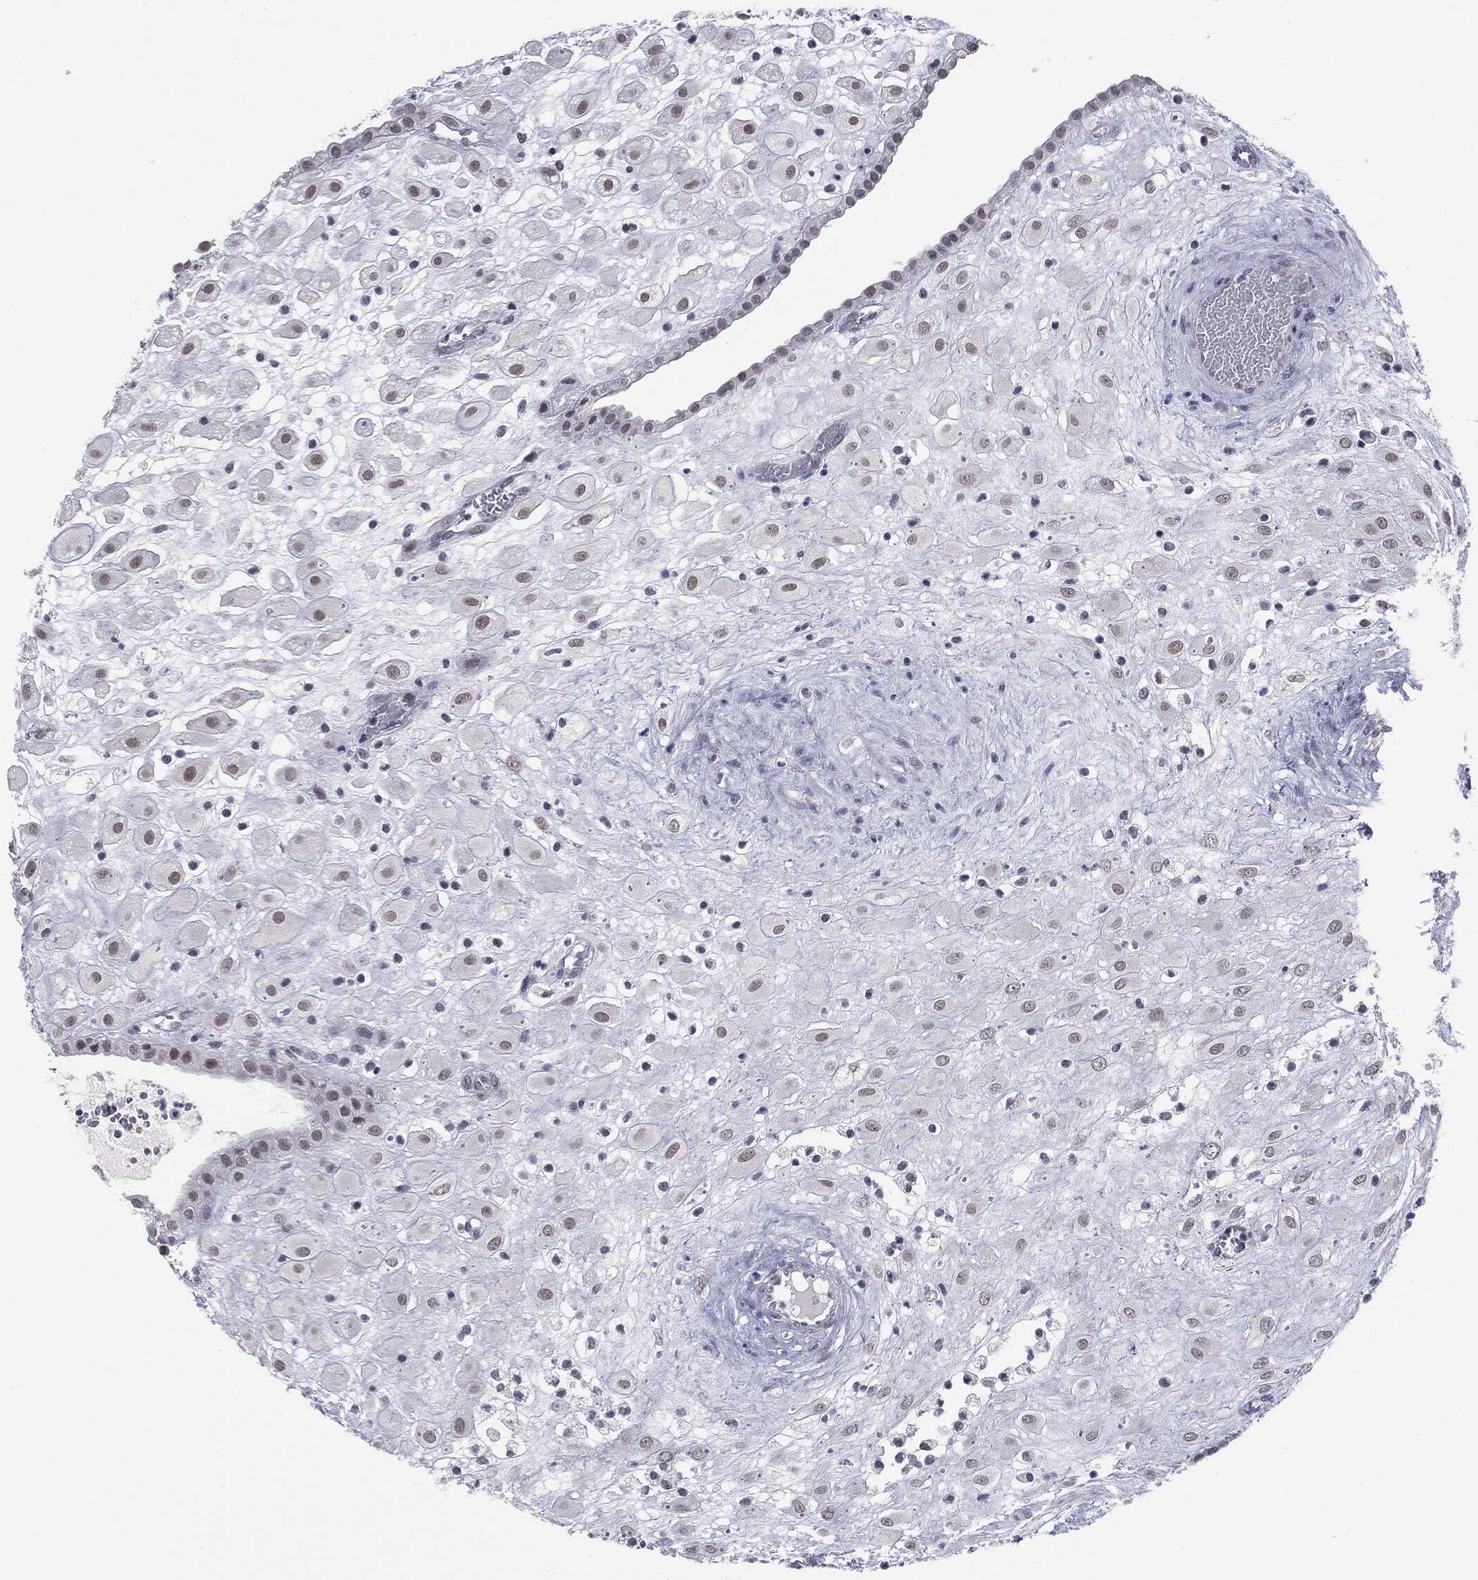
{"staining": {"intensity": "moderate", "quantity": "<25%", "location": "nuclear"}, "tissue": "placenta", "cell_type": "Decidual cells", "image_type": "normal", "snomed": [{"axis": "morphology", "description": "Normal tissue, NOS"}, {"axis": "topography", "description": "Placenta"}], "caption": "Immunohistochemical staining of normal placenta reveals low levels of moderate nuclear expression in about <25% of decidual cells. Using DAB (brown) and hematoxylin (blue) stains, captured at high magnification using brightfield microscopy.", "gene": "SLC5A5", "patient": {"sex": "female", "age": 24}}